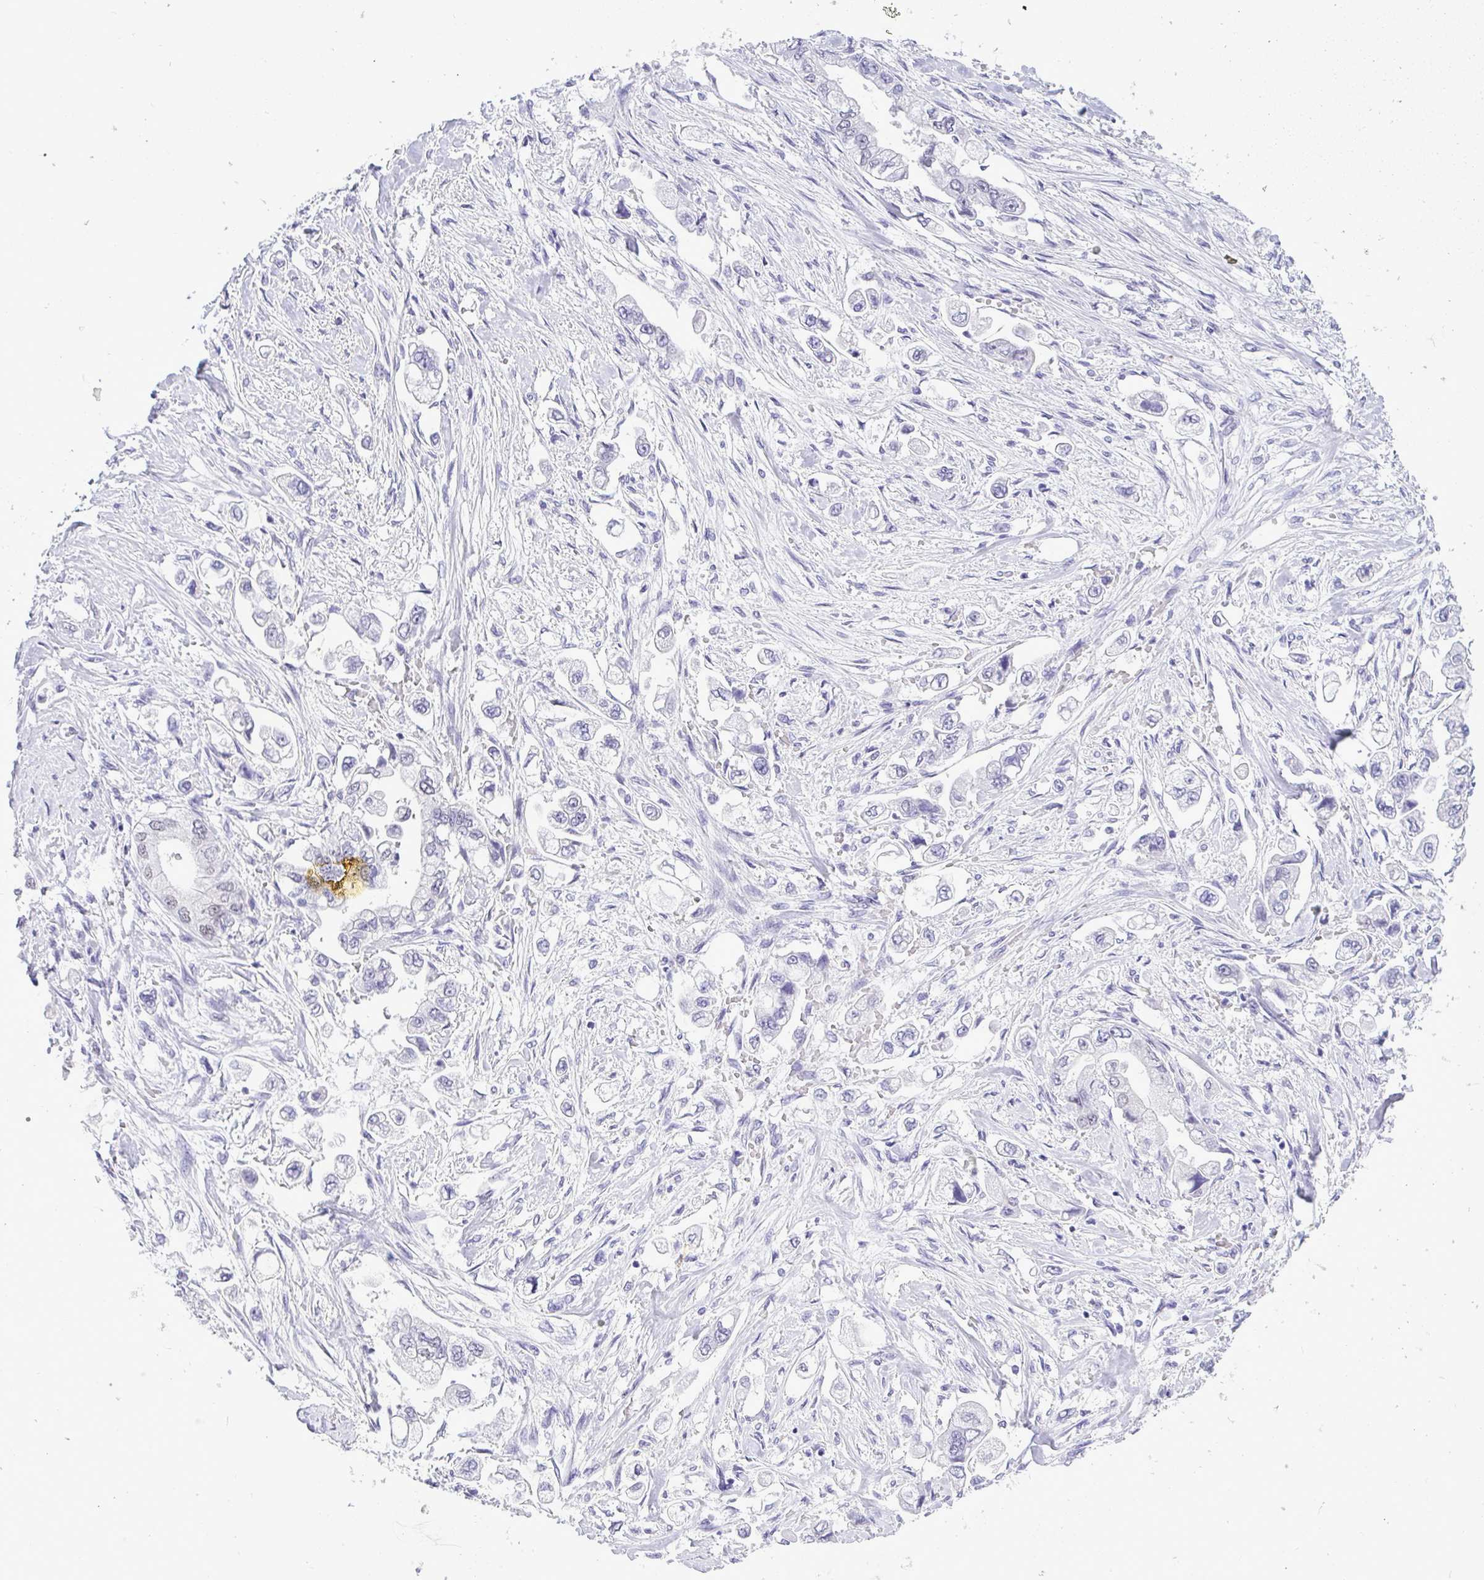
{"staining": {"intensity": "negative", "quantity": "none", "location": "none"}, "tissue": "stomach cancer", "cell_type": "Tumor cells", "image_type": "cancer", "snomed": [{"axis": "morphology", "description": "Adenocarcinoma, NOS"}, {"axis": "topography", "description": "Stomach"}], "caption": "Immunohistochemical staining of stomach cancer shows no significant staining in tumor cells. (DAB immunohistochemistry, high magnification).", "gene": "TEAD4", "patient": {"sex": "male", "age": 62}}